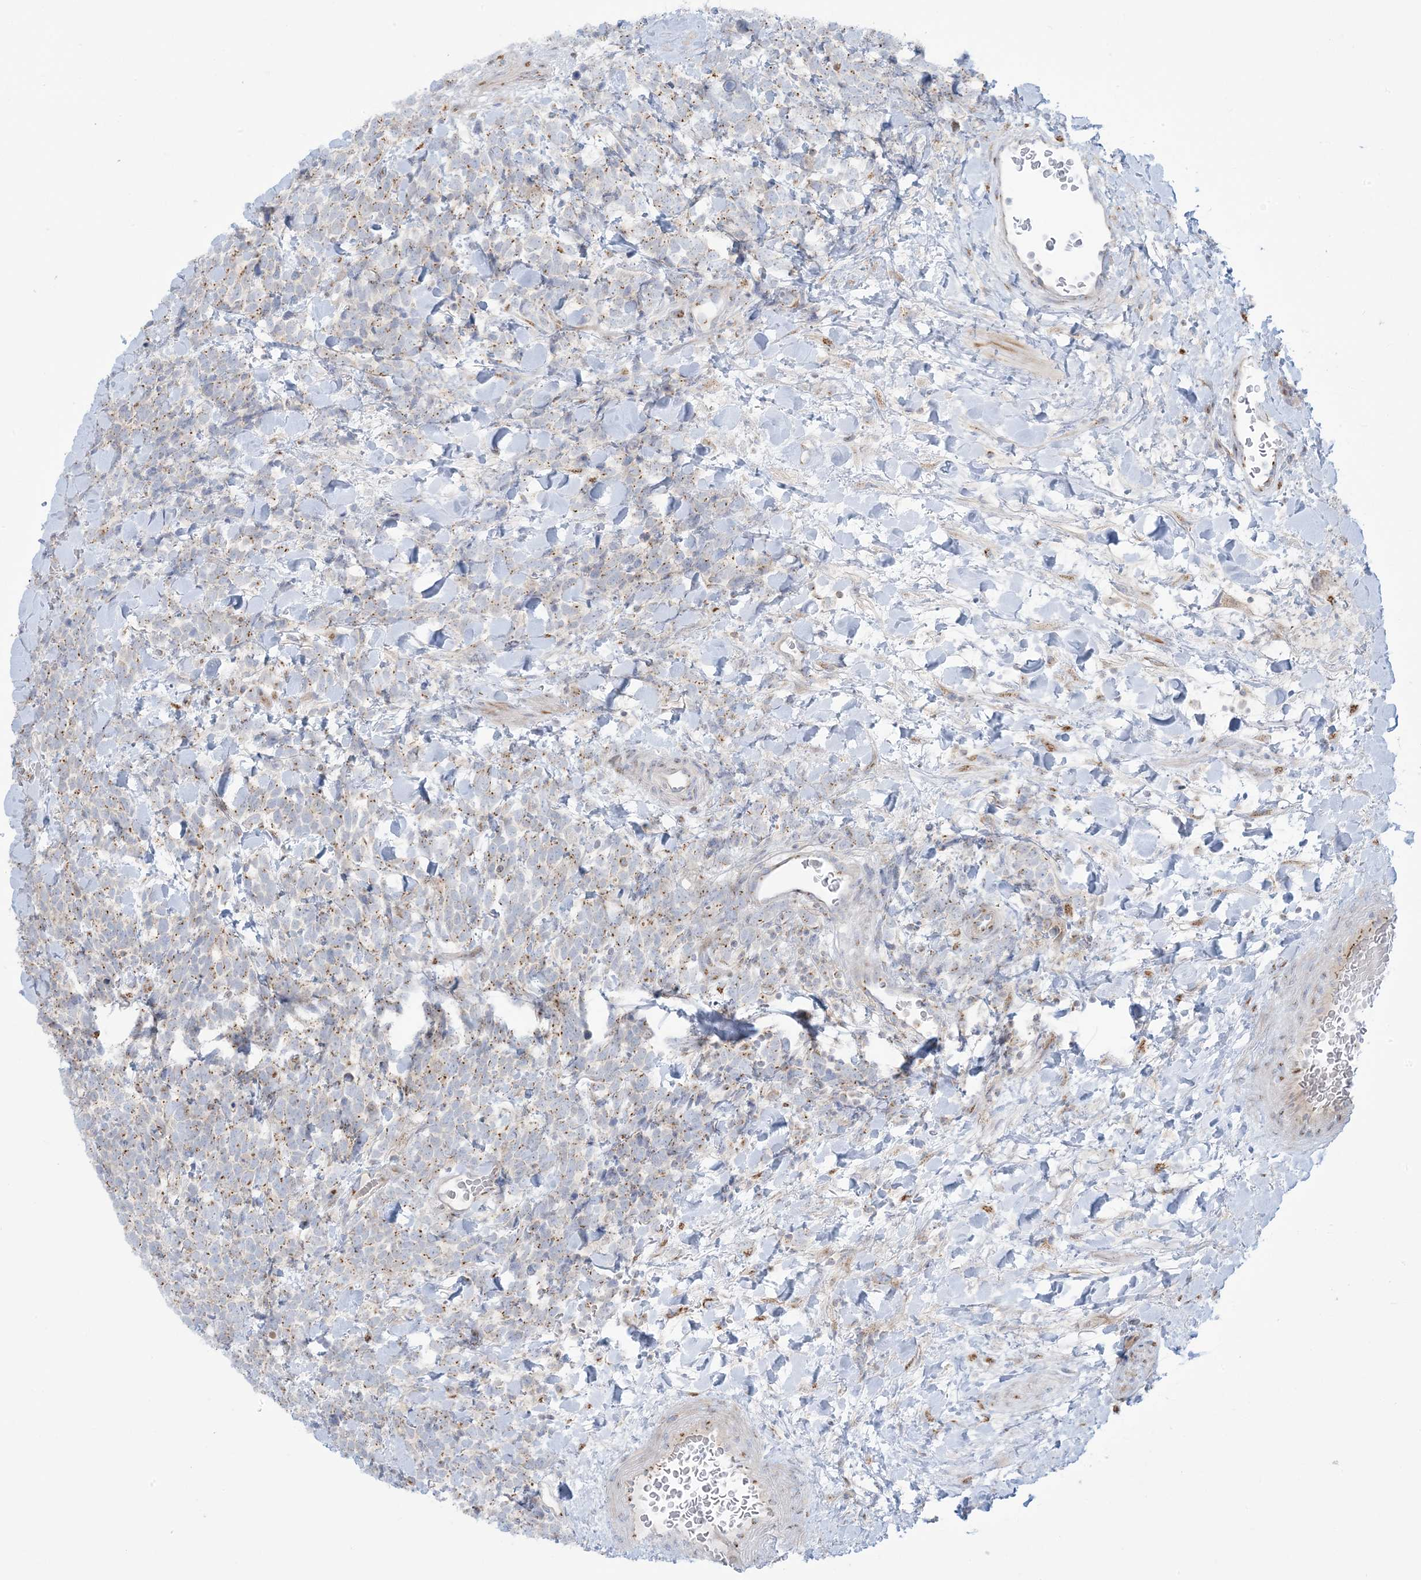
{"staining": {"intensity": "moderate", "quantity": "25%-75%", "location": "cytoplasmic/membranous"}, "tissue": "urothelial cancer", "cell_type": "Tumor cells", "image_type": "cancer", "snomed": [{"axis": "morphology", "description": "Urothelial carcinoma, High grade"}, {"axis": "topography", "description": "Urinary bladder"}], "caption": "Moderate cytoplasmic/membranous staining for a protein is appreciated in approximately 25%-75% of tumor cells of urothelial carcinoma (high-grade) using IHC.", "gene": "AFTPH", "patient": {"sex": "female", "age": 82}}